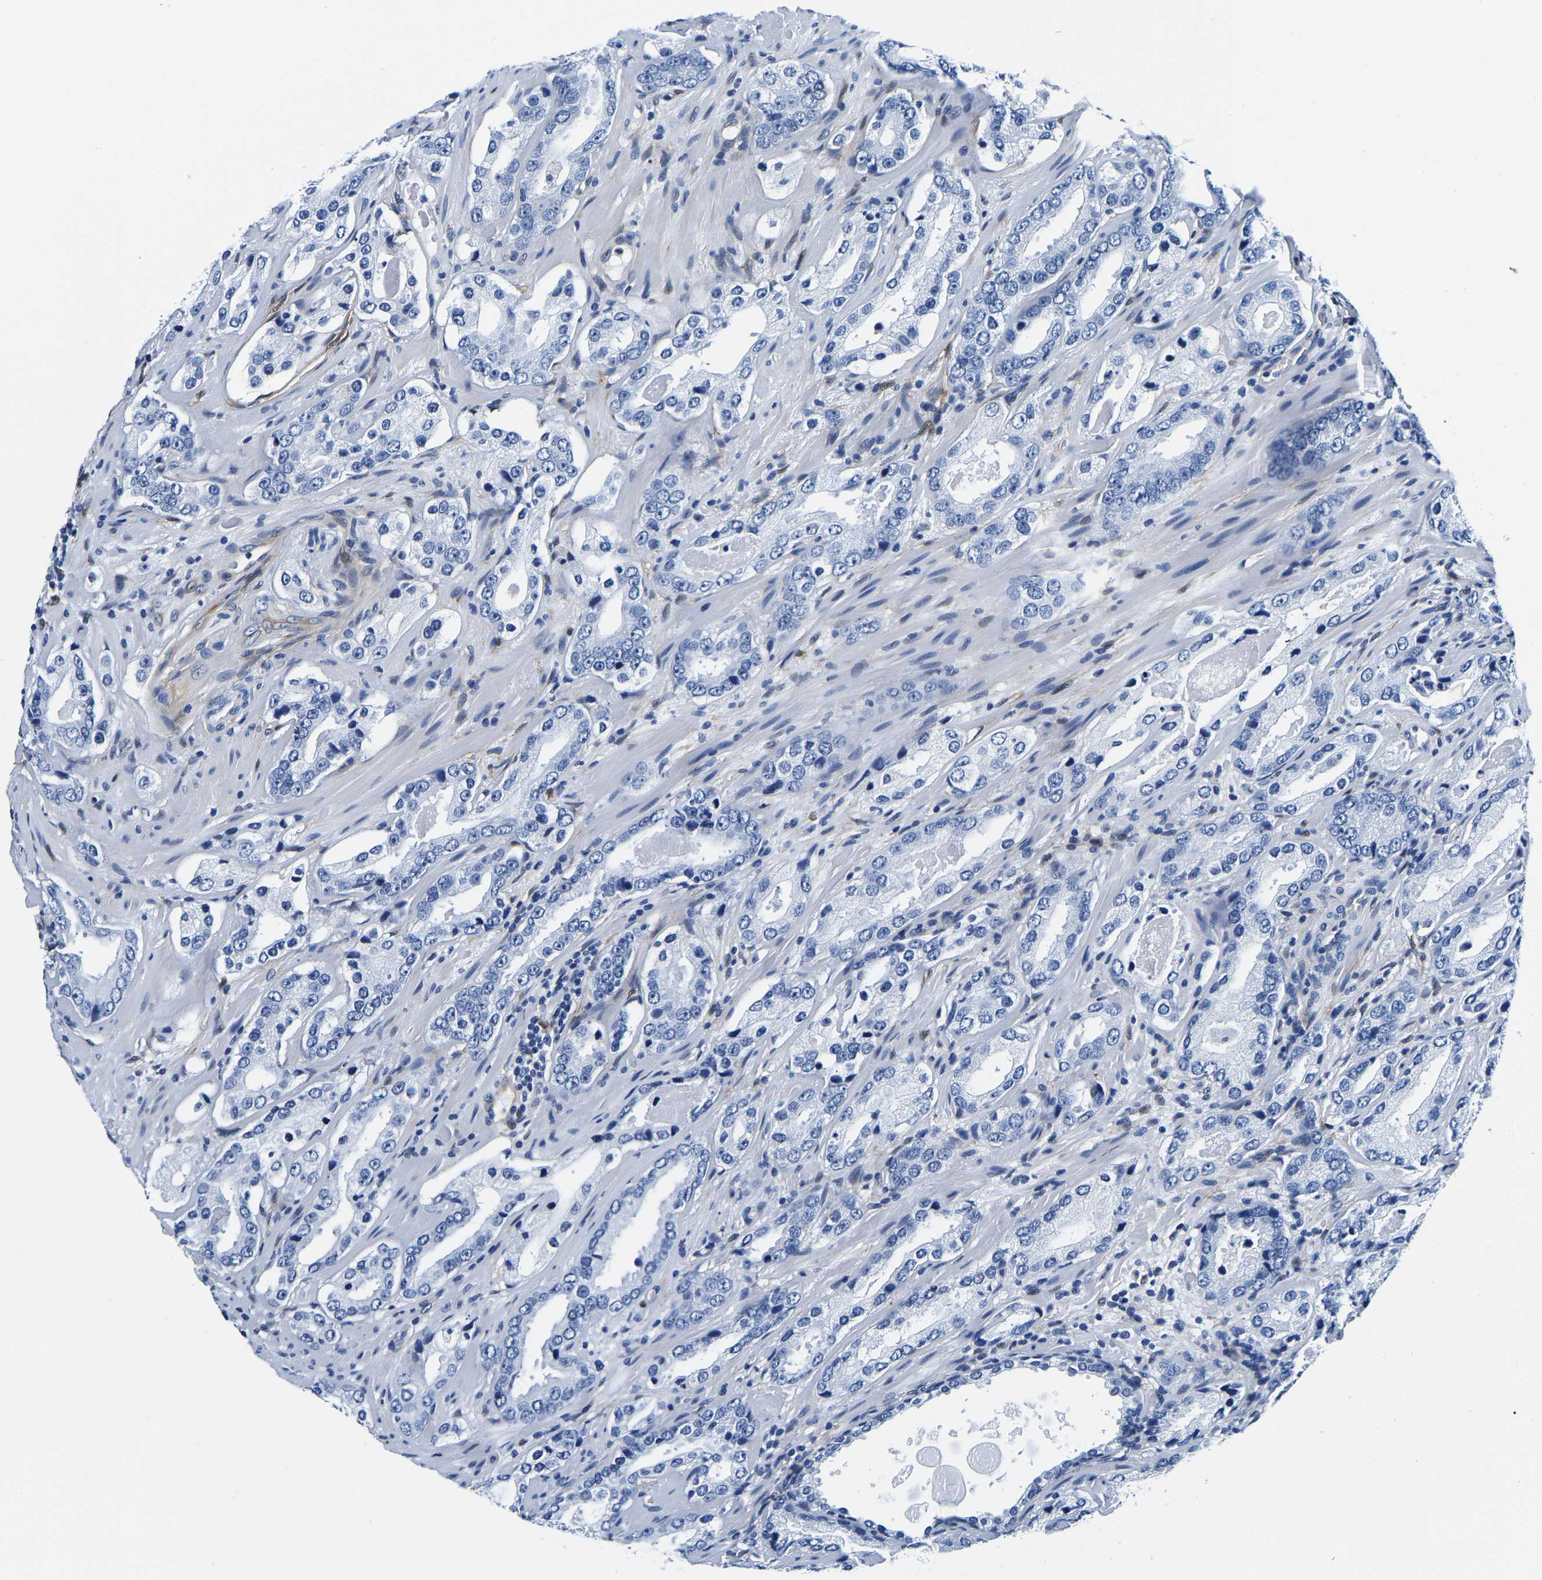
{"staining": {"intensity": "negative", "quantity": "none", "location": "none"}, "tissue": "prostate cancer", "cell_type": "Tumor cells", "image_type": "cancer", "snomed": [{"axis": "morphology", "description": "Adenocarcinoma, High grade"}, {"axis": "topography", "description": "Prostate"}], "caption": "There is no significant expression in tumor cells of adenocarcinoma (high-grade) (prostate).", "gene": "S100A13", "patient": {"sex": "male", "age": 63}}